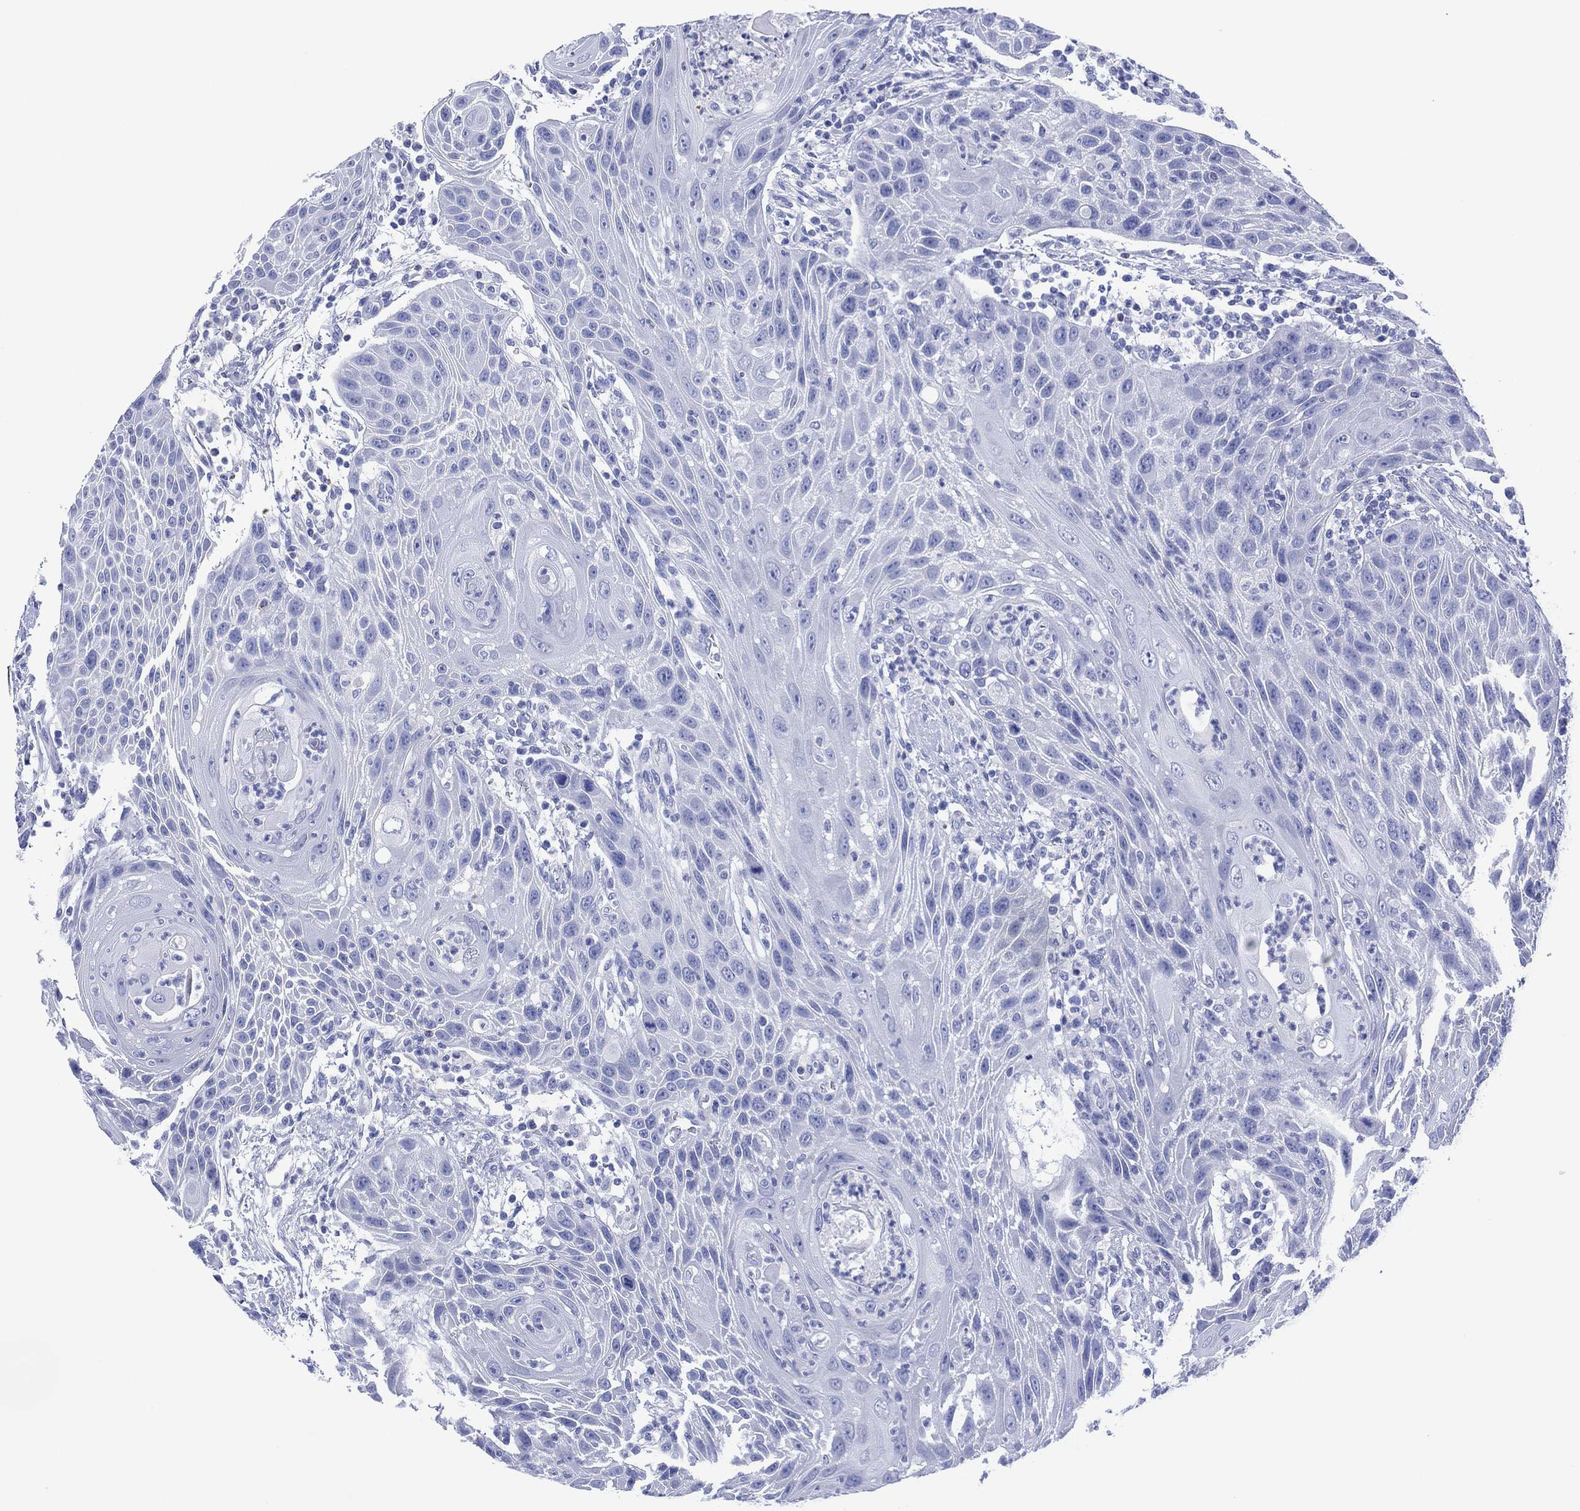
{"staining": {"intensity": "negative", "quantity": "none", "location": "none"}, "tissue": "head and neck cancer", "cell_type": "Tumor cells", "image_type": "cancer", "snomed": [{"axis": "morphology", "description": "Squamous cell carcinoma, NOS"}, {"axis": "topography", "description": "Head-Neck"}], "caption": "Immunohistochemistry (IHC) of human squamous cell carcinoma (head and neck) displays no expression in tumor cells. (DAB immunohistochemistry, high magnification).", "gene": "DPP4", "patient": {"sex": "male", "age": 69}}